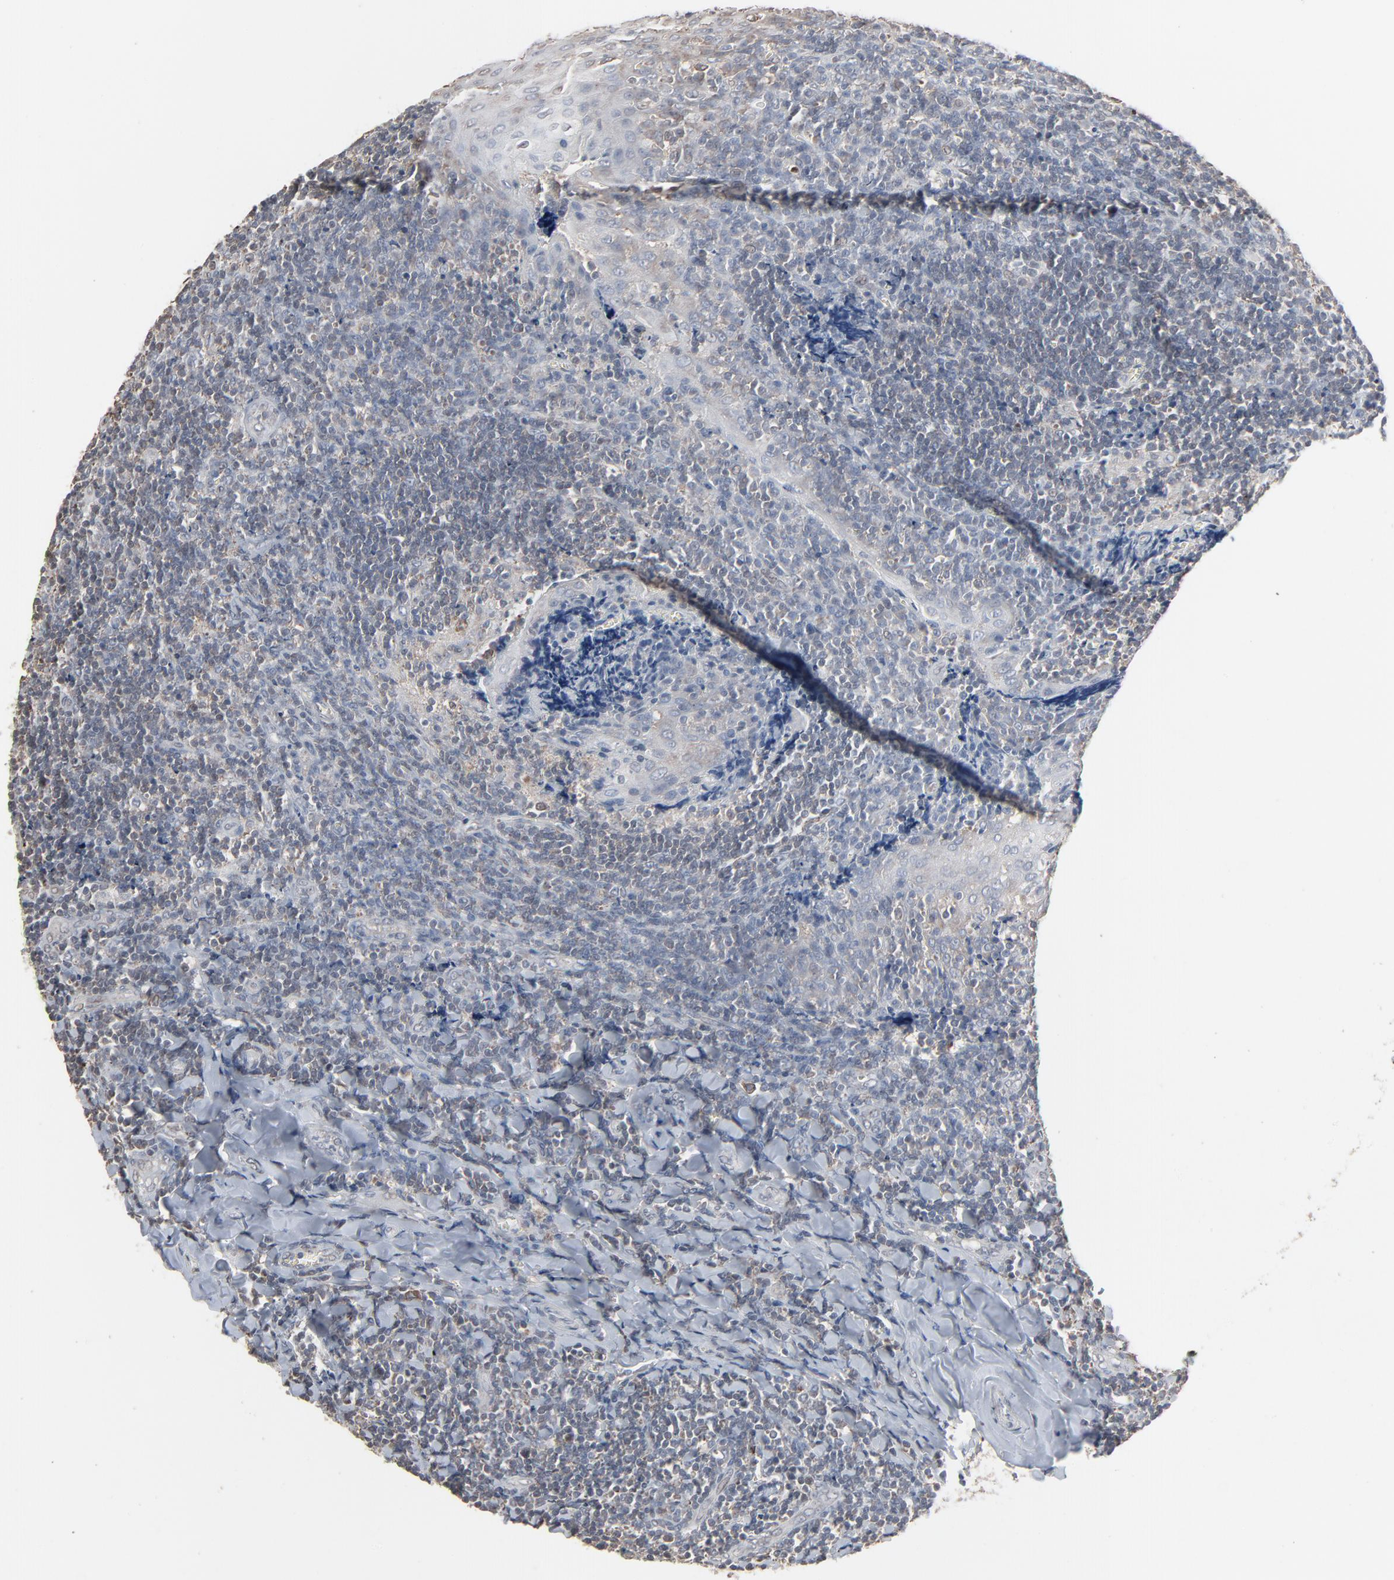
{"staining": {"intensity": "moderate", "quantity": "25%-75%", "location": "cytoplasmic/membranous"}, "tissue": "tonsil", "cell_type": "Germinal center cells", "image_type": "normal", "snomed": [{"axis": "morphology", "description": "Normal tissue, NOS"}, {"axis": "topography", "description": "Tonsil"}], "caption": "Moderate cytoplasmic/membranous protein expression is present in about 25%-75% of germinal center cells in tonsil. (brown staining indicates protein expression, while blue staining denotes nuclei).", "gene": "CCT5", "patient": {"sex": "male", "age": 20}}